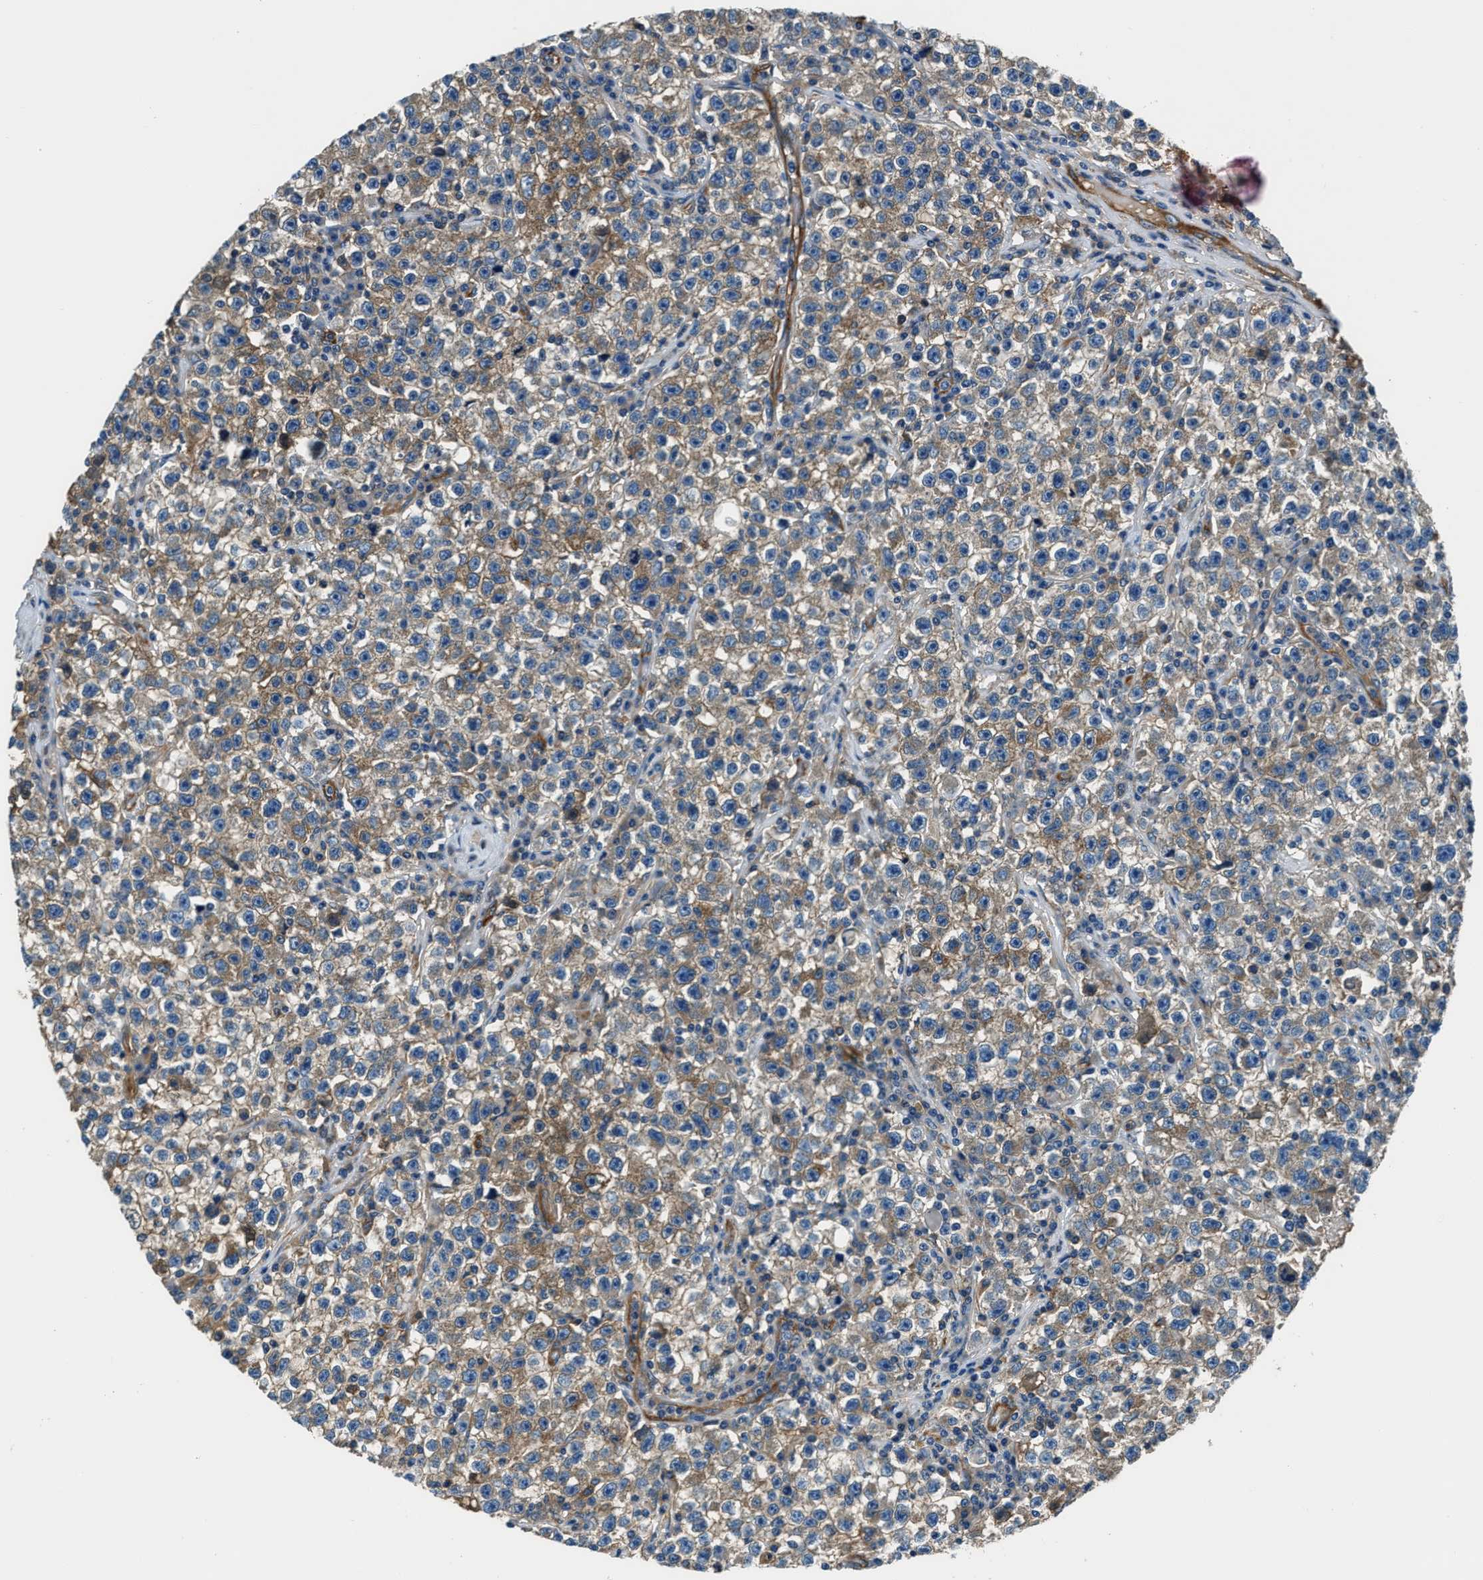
{"staining": {"intensity": "moderate", "quantity": "25%-75%", "location": "cytoplasmic/membranous"}, "tissue": "testis cancer", "cell_type": "Tumor cells", "image_type": "cancer", "snomed": [{"axis": "morphology", "description": "Seminoma, NOS"}, {"axis": "topography", "description": "Testis"}], "caption": "About 25%-75% of tumor cells in testis cancer (seminoma) display moderate cytoplasmic/membranous protein positivity as visualized by brown immunohistochemical staining.", "gene": "EEA1", "patient": {"sex": "male", "age": 22}}